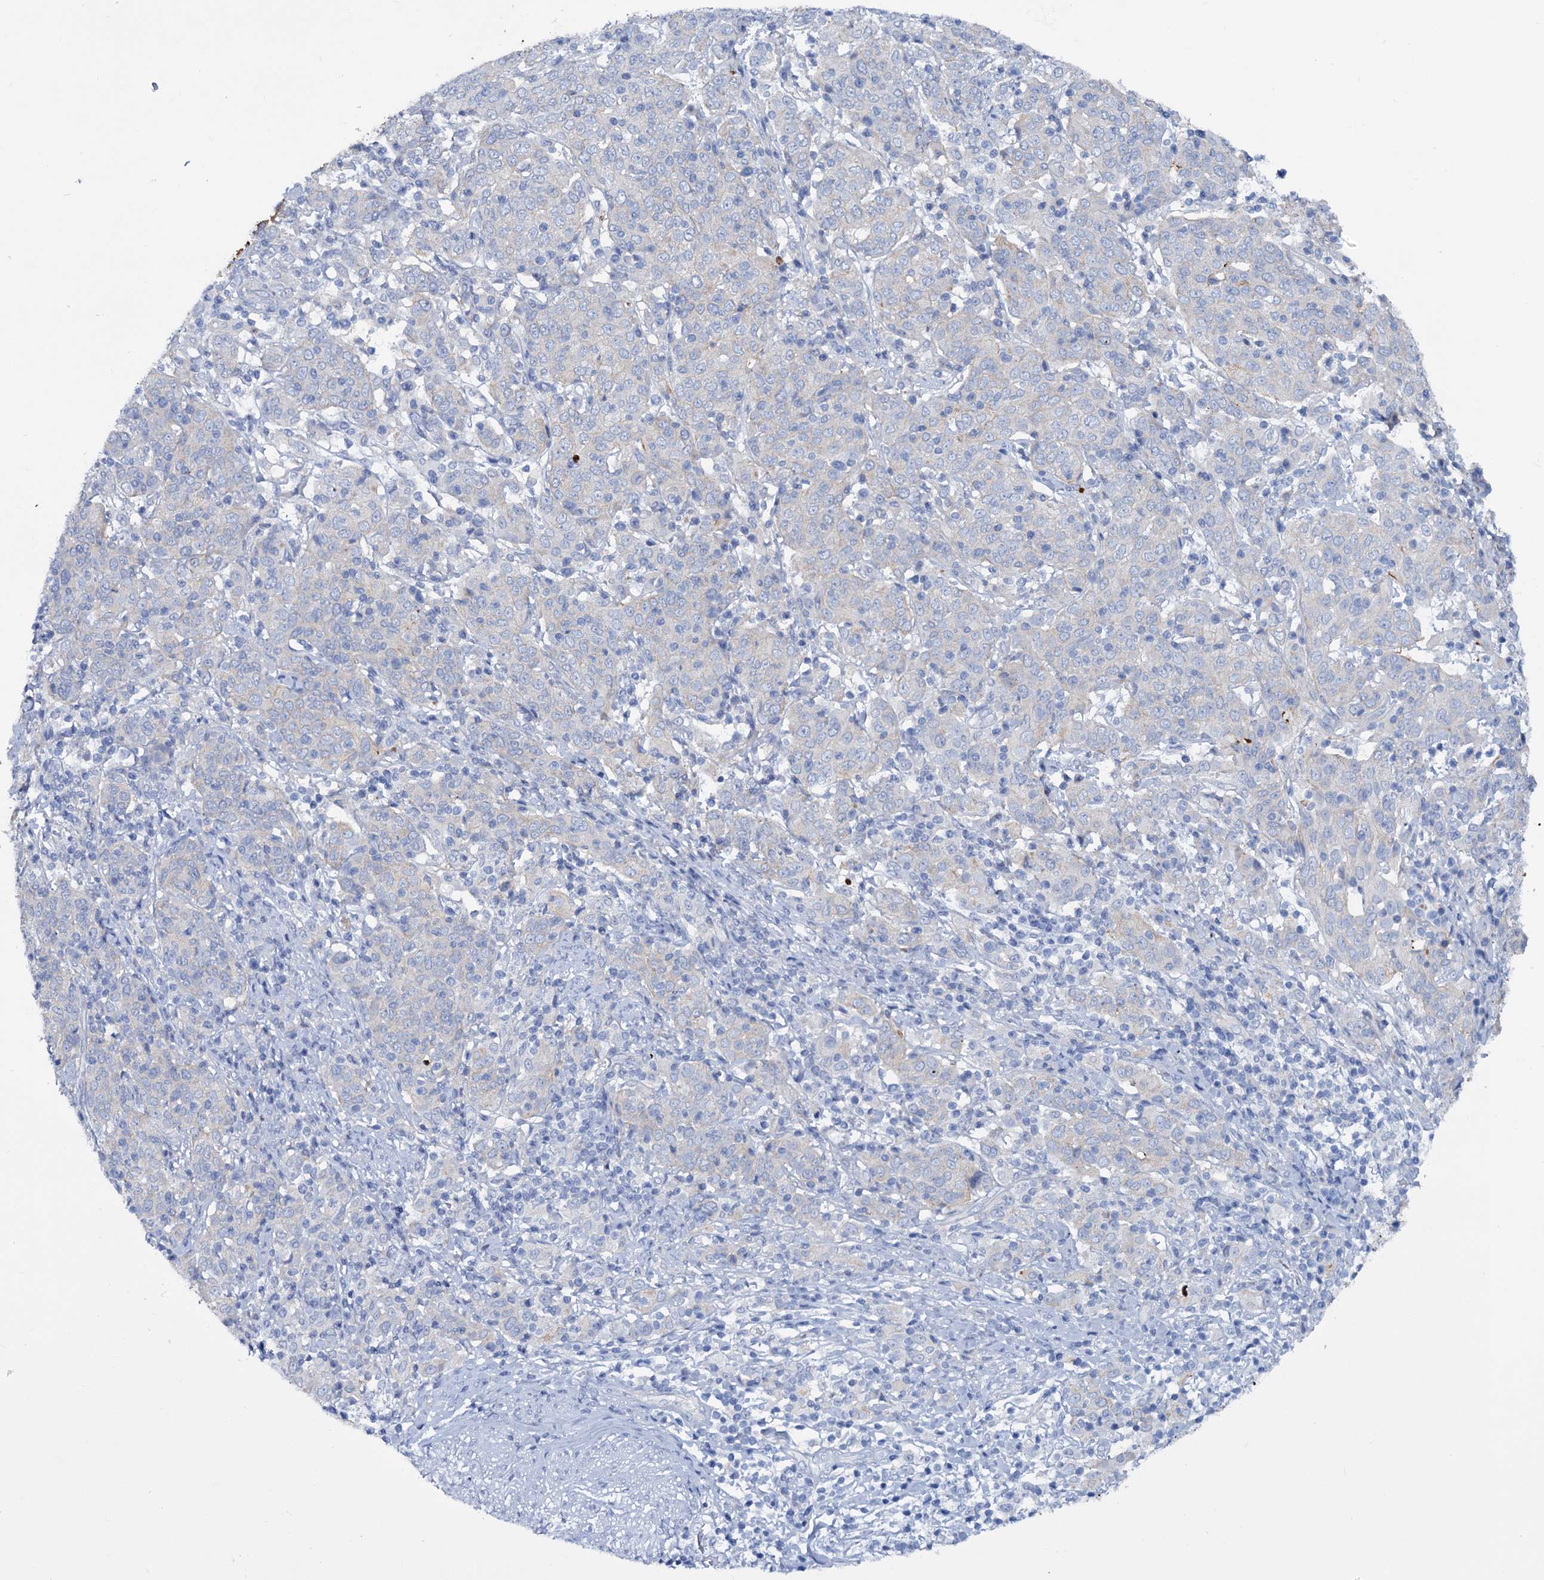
{"staining": {"intensity": "negative", "quantity": "none", "location": "none"}, "tissue": "cervical cancer", "cell_type": "Tumor cells", "image_type": "cancer", "snomed": [{"axis": "morphology", "description": "Squamous cell carcinoma, NOS"}, {"axis": "topography", "description": "Cervix"}], "caption": "A high-resolution photomicrograph shows immunohistochemistry staining of squamous cell carcinoma (cervical), which exhibits no significant staining in tumor cells.", "gene": "FAAP20", "patient": {"sex": "female", "age": 67}}